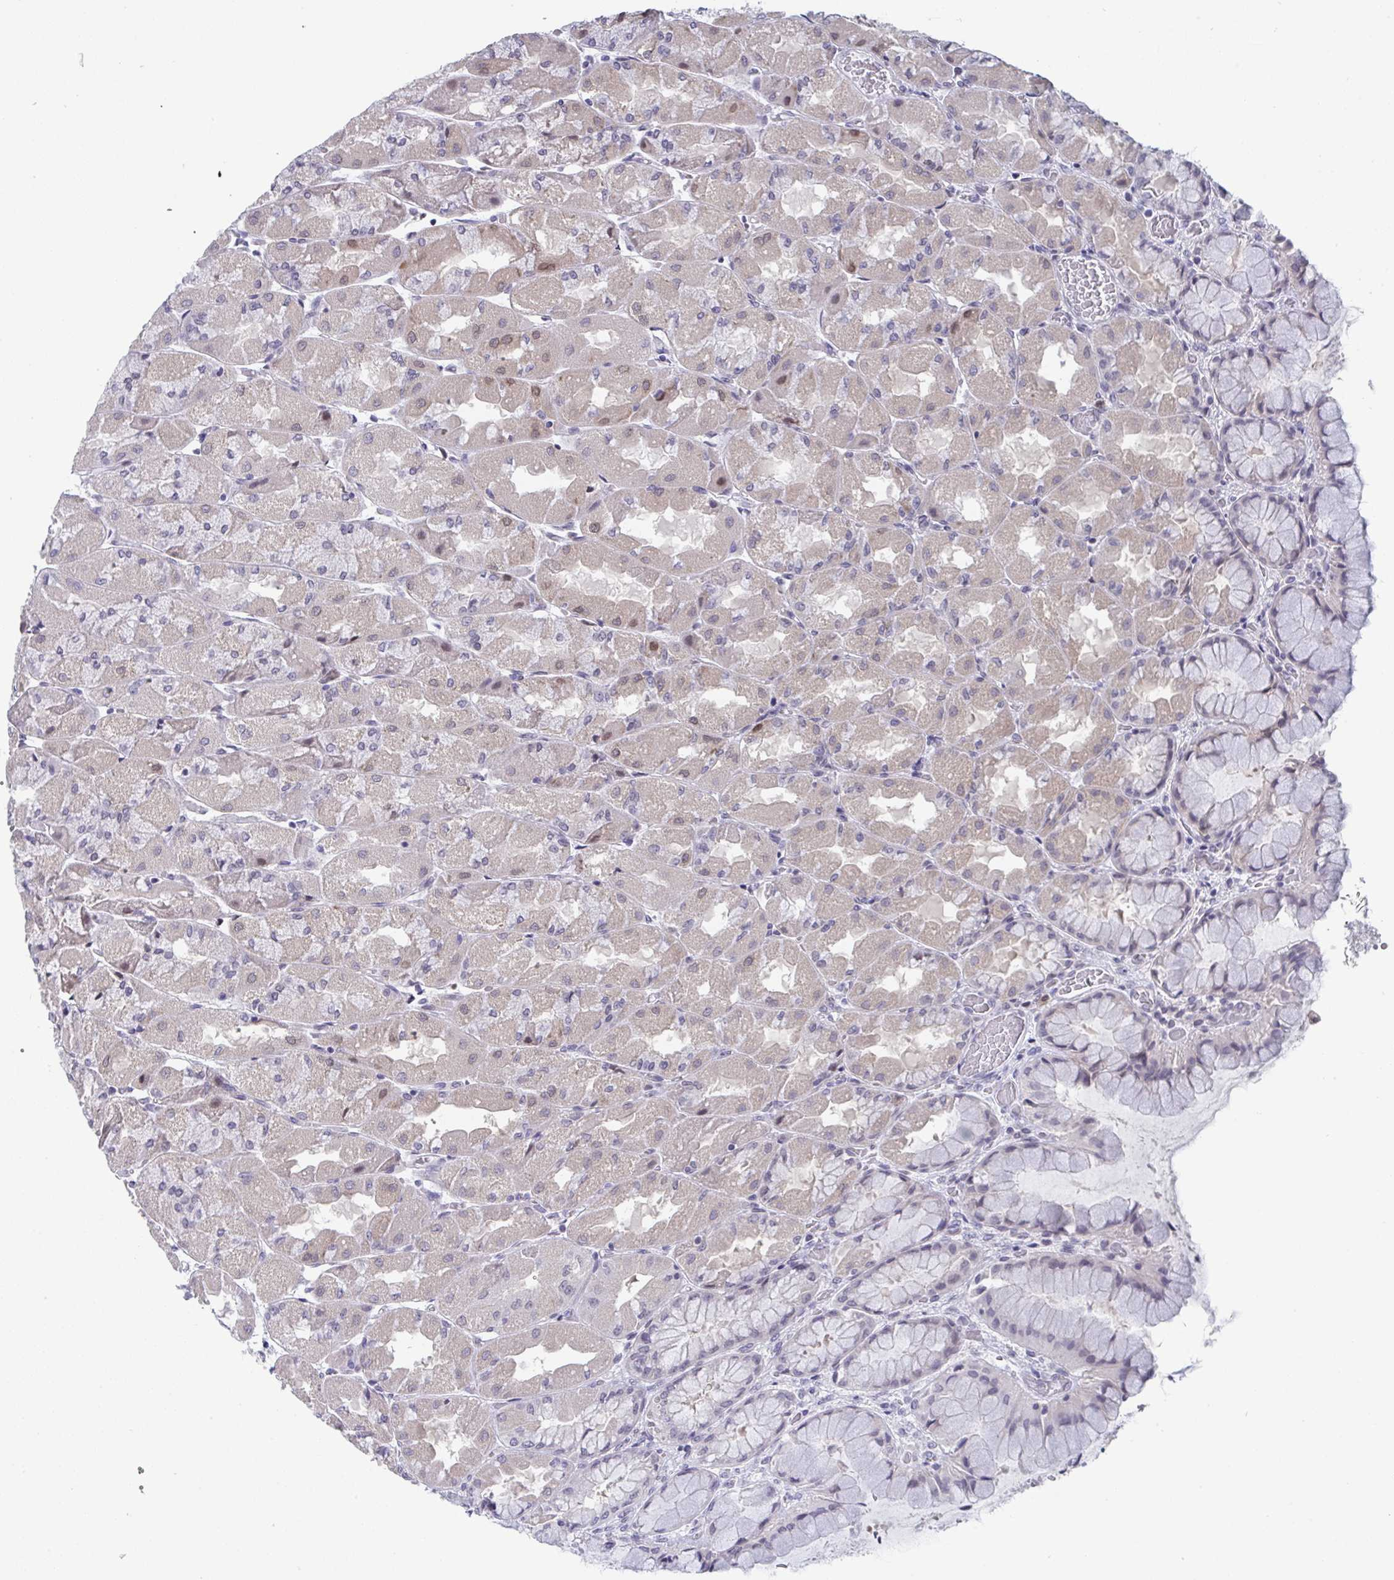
{"staining": {"intensity": "weak", "quantity": "<25%", "location": "cytoplasmic/membranous,nuclear"}, "tissue": "stomach", "cell_type": "Glandular cells", "image_type": "normal", "snomed": [{"axis": "morphology", "description": "Normal tissue, NOS"}, {"axis": "topography", "description": "Stomach"}], "caption": "DAB immunohistochemical staining of normal stomach shows no significant staining in glandular cells.", "gene": "BMAL2", "patient": {"sex": "female", "age": 61}}